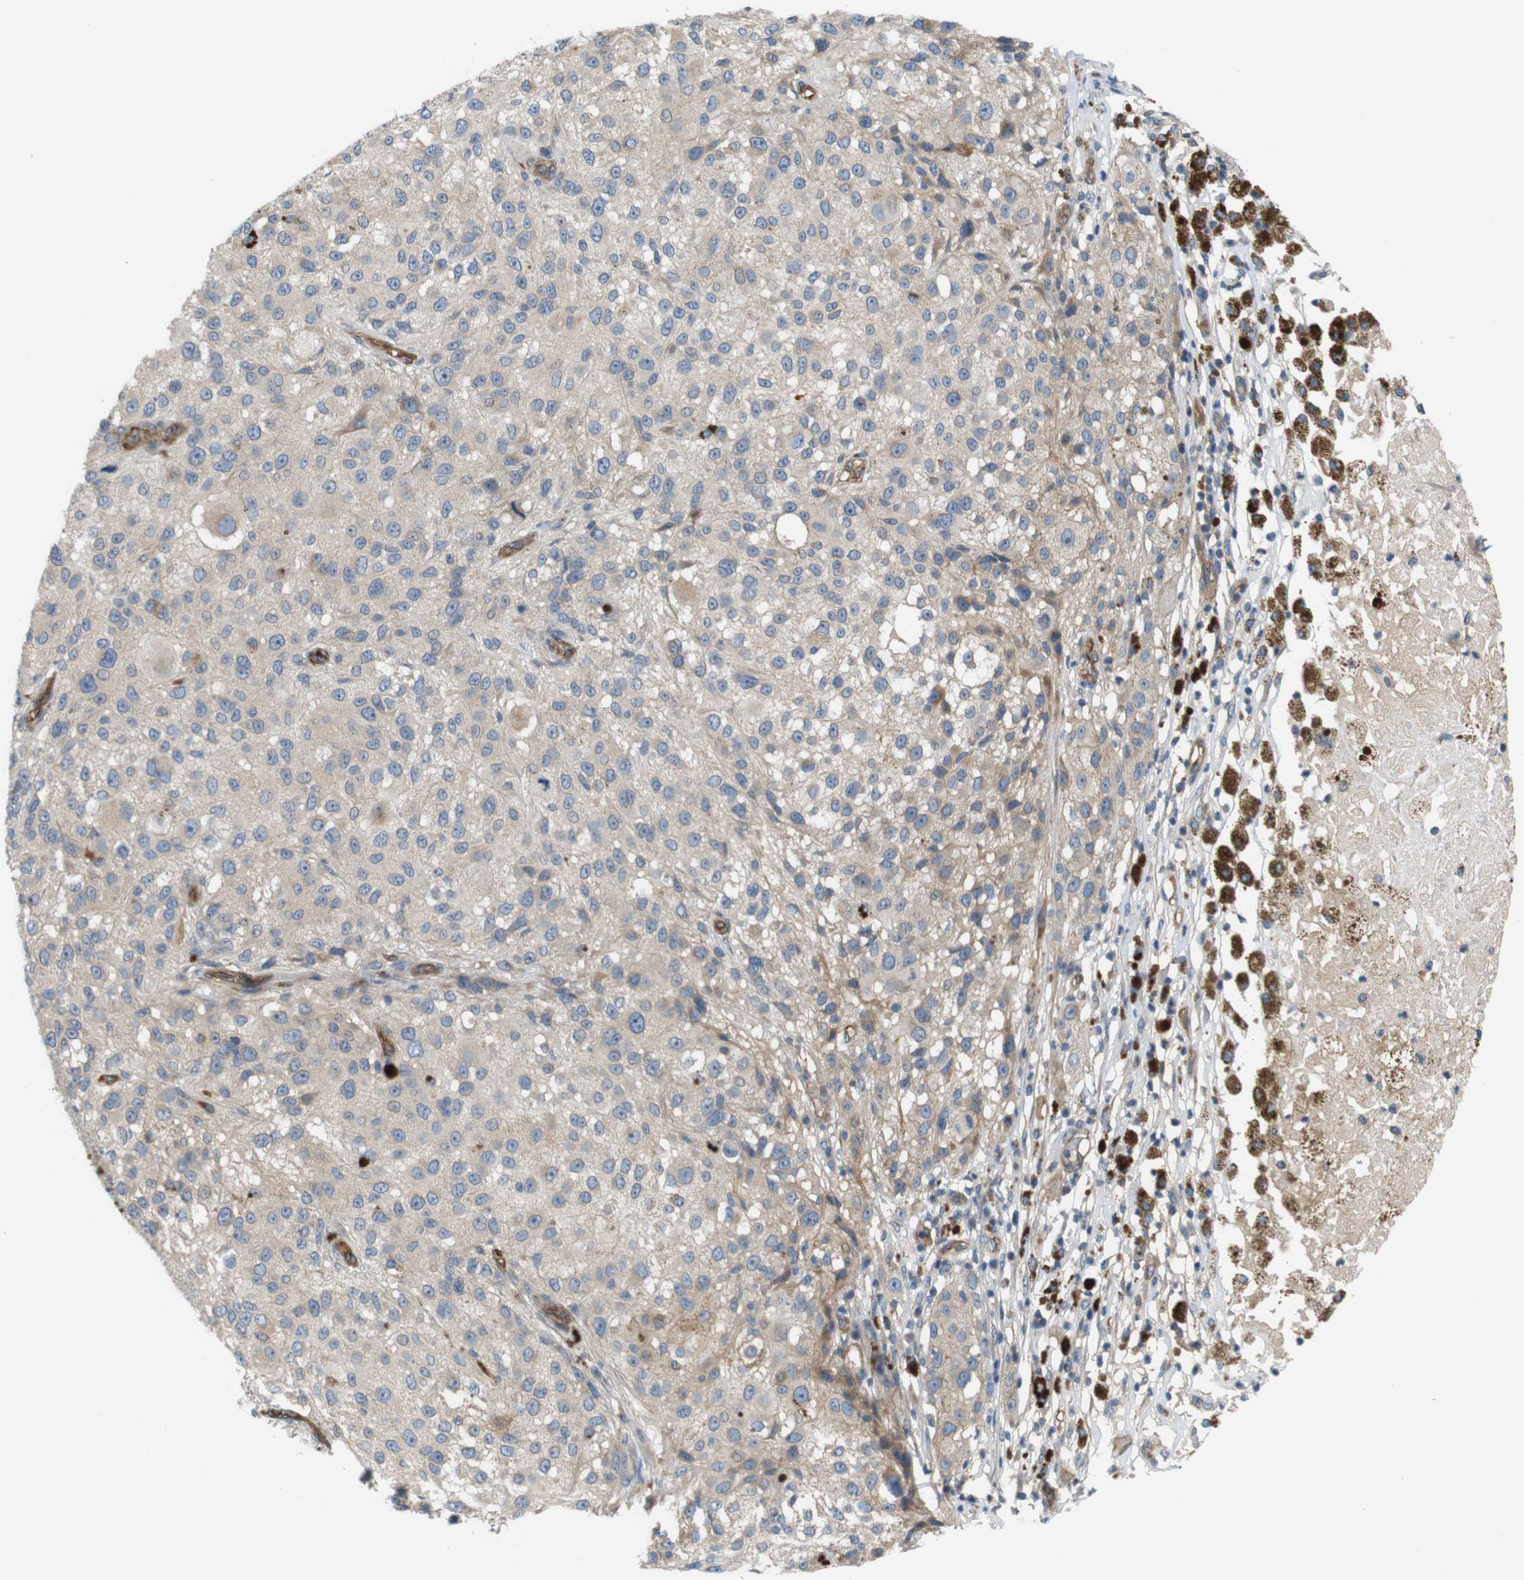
{"staining": {"intensity": "weak", "quantity": ">75%", "location": "cytoplasmic/membranous"}, "tissue": "melanoma", "cell_type": "Tumor cells", "image_type": "cancer", "snomed": [{"axis": "morphology", "description": "Necrosis, NOS"}, {"axis": "morphology", "description": "Malignant melanoma, NOS"}, {"axis": "topography", "description": "Skin"}], "caption": "Malignant melanoma stained for a protein (brown) shows weak cytoplasmic/membranous positive positivity in about >75% of tumor cells.", "gene": "BVES", "patient": {"sex": "female", "age": 87}}